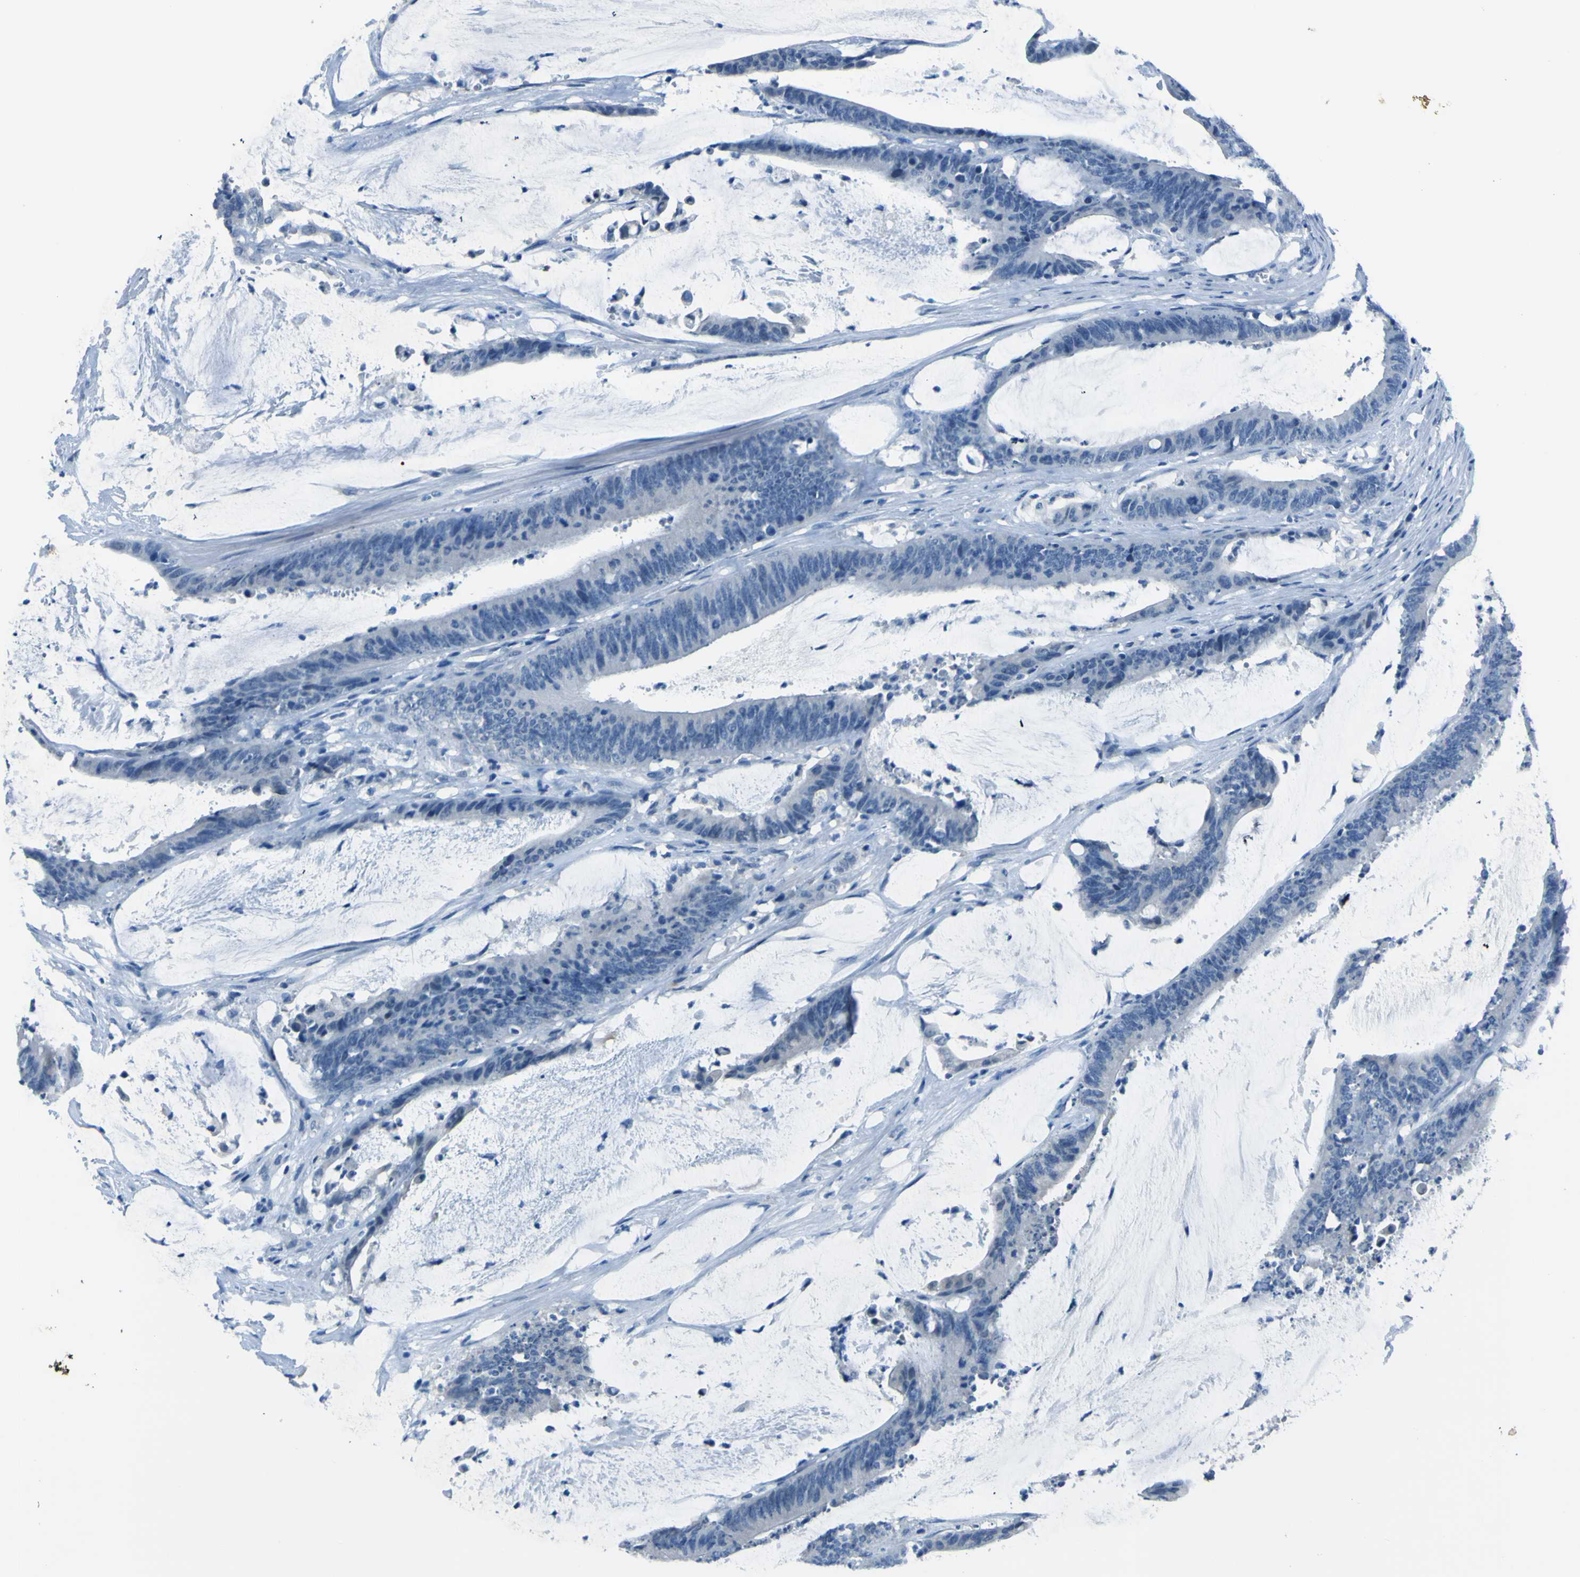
{"staining": {"intensity": "negative", "quantity": "none", "location": "none"}, "tissue": "colorectal cancer", "cell_type": "Tumor cells", "image_type": "cancer", "snomed": [{"axis": "morphology", "description": "Adenocarcinoma, NOS"}, {"axis": "topography", "description": "Rectum"}], "caption": "Image shows no protein expression in tumor cells of colorectal cancer tissue. The staining was performed using DAB to visualize the protein expression in brown, while the nuclei were stained in blue with hematoxylin (Magnification: 20x).", "gene": "PHKG1", "patient": {"sex": "female", "age": 66}}